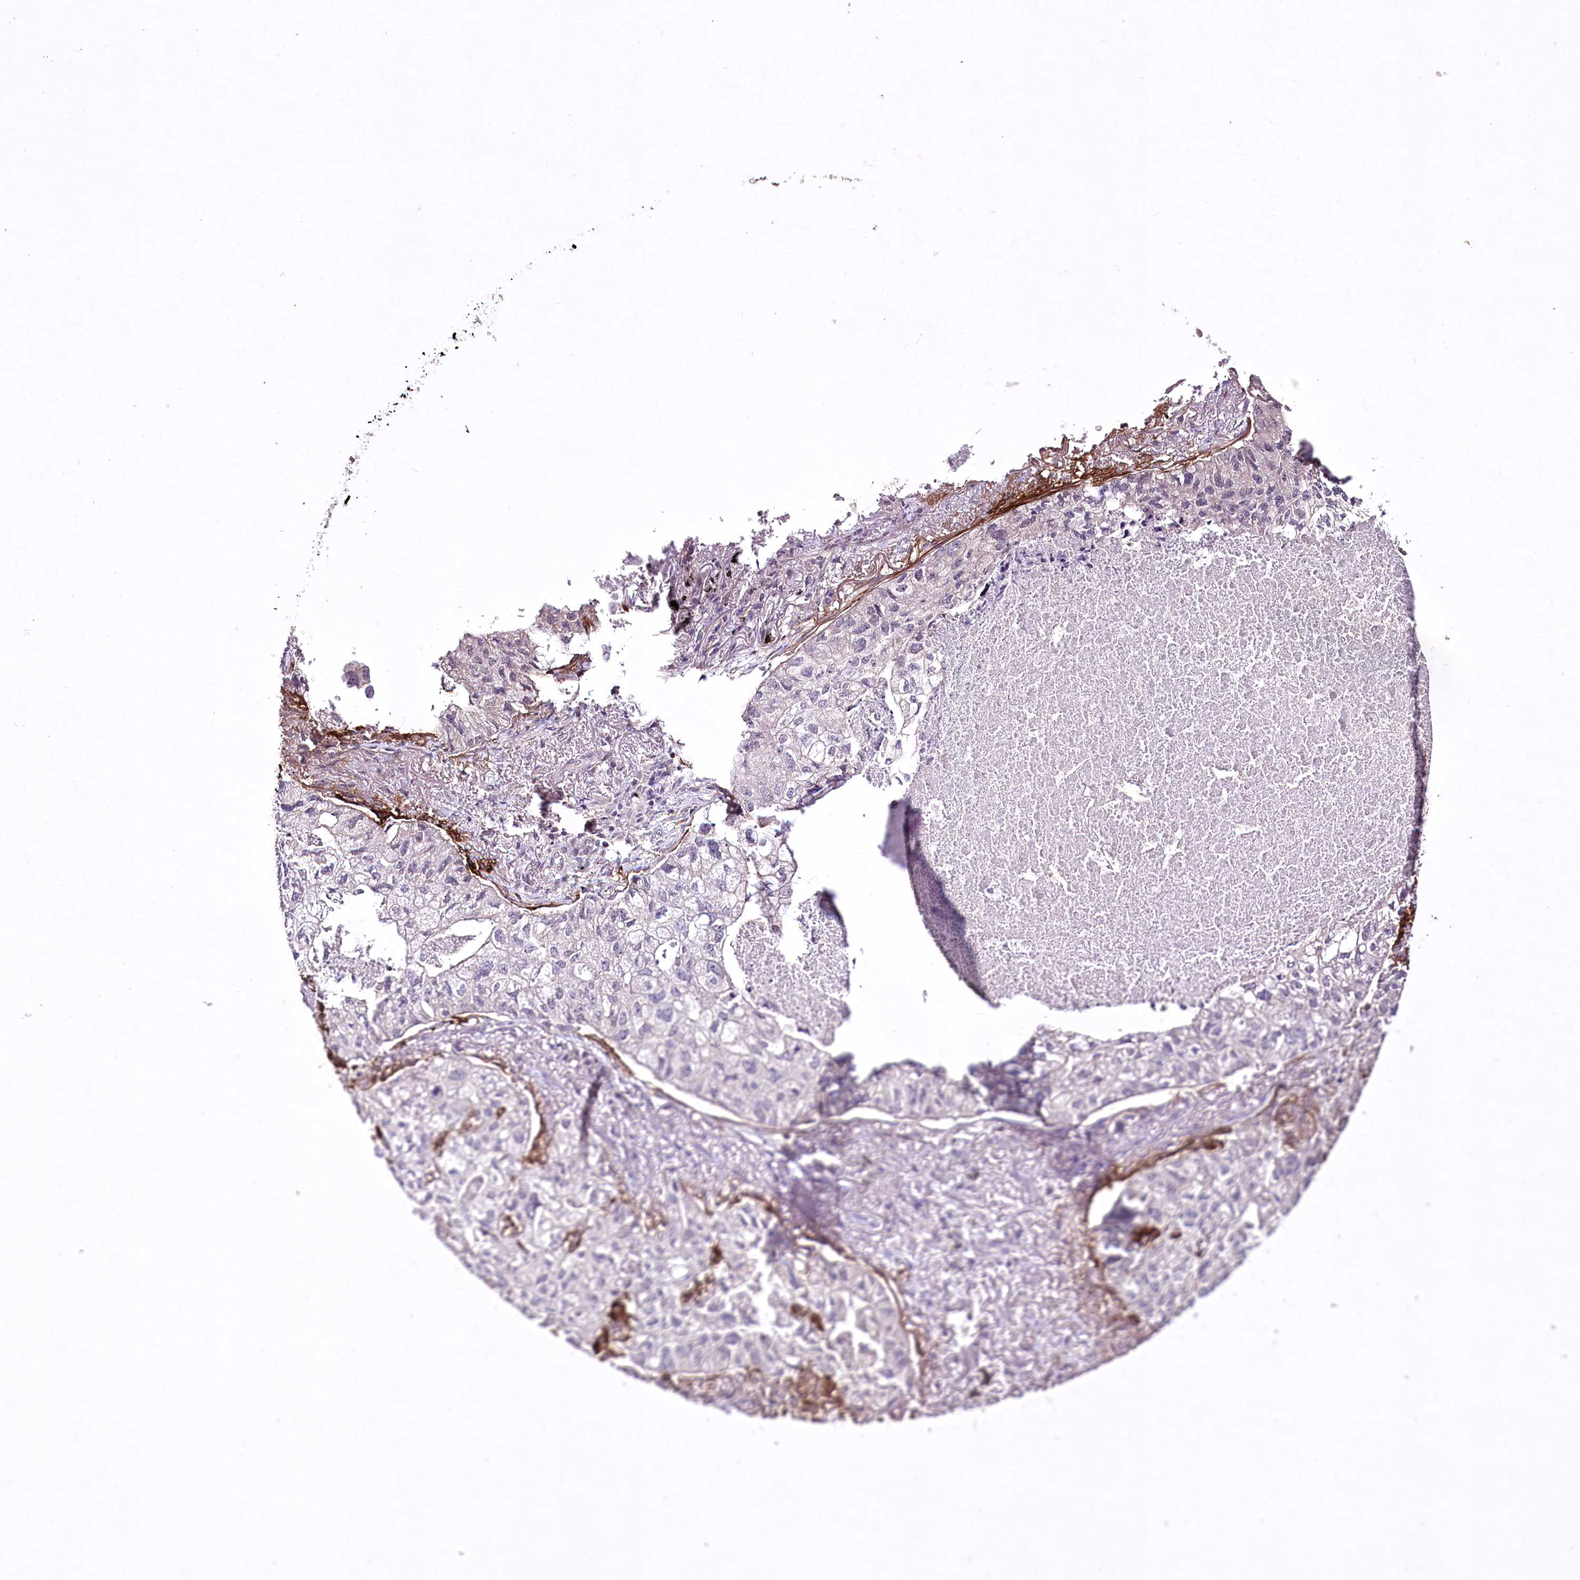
{"staining": {"intensity": "negative", "quantity": "none", "location": "none"}, "tissue": "lung cancer", "cell_type": "Tumor cells", "image_type": "cancer", "snomed": [{"axis": "morphology", "description": "Adenocarcinoma, NOS"}, {"axis": "topography", "description": "Lung"}], "caption": "The image demonstrates no significant staining in tumor cells of lung adenocarcinoma. Brightfield microscopy of immunohistochemistry stained with DAB (3,3'-diaminobenzidine) (brown) and hematoxylin (blue), captured at high magnification.", "gene": "ENPP1", "patient": {"sex": "male", "age": 65}}